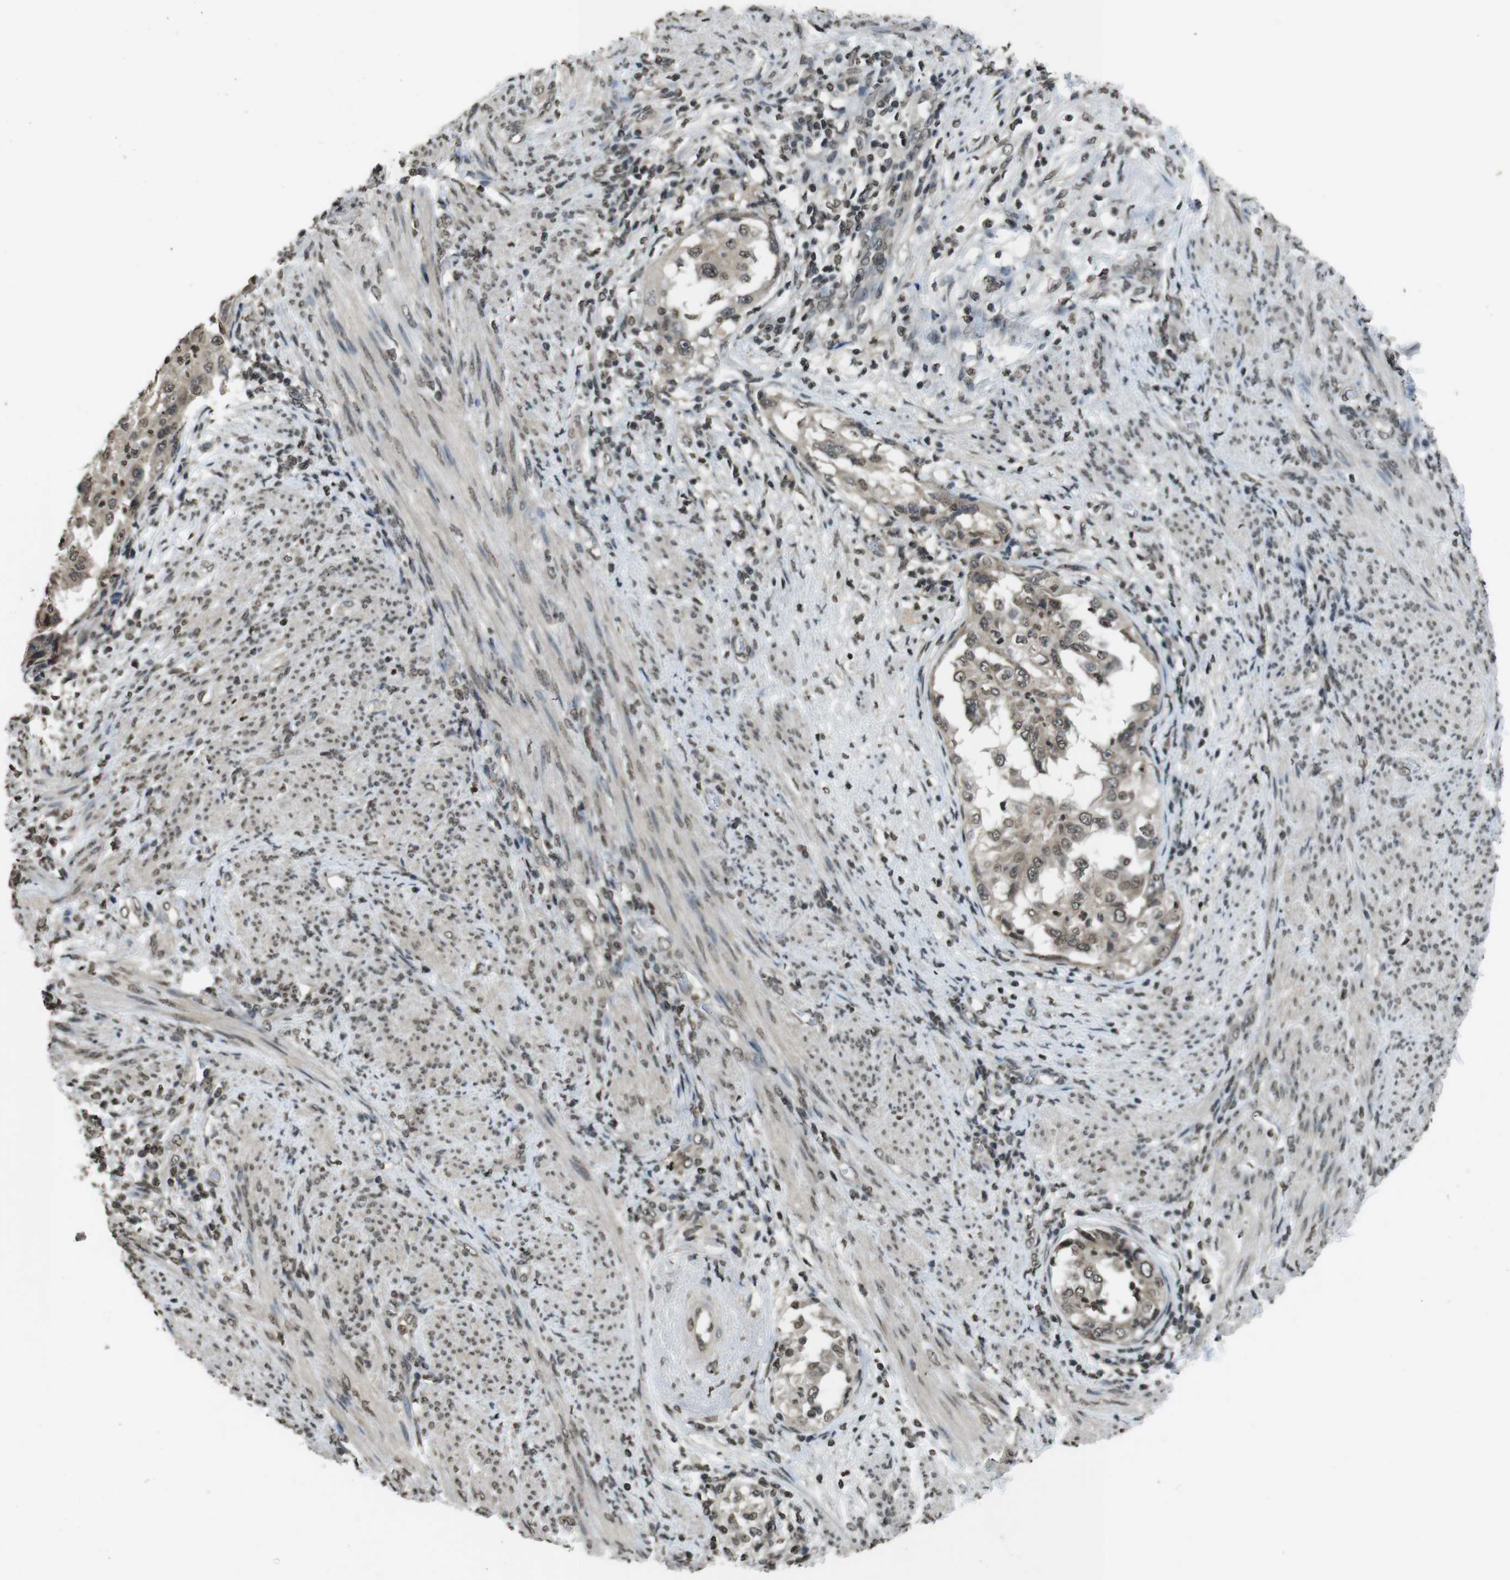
{"staining": {"intensity": "moderate", "quantity": ">75%", "location": "nuclear"}, "tissue": "endometrial cancer", "cell_type": "Tumor cells", "image_type": "cancer", "snomed": [{"axis": "morphology", "description": "Adenocarcinoma, NOS"}, {"axis": "topography", "description": "Endometrium"}], "caption": "Immunohistochemical staining of human endometrial cancer (adenocarcinoma) demonstrates medium levels of moderate nuclear positivity in about >75% of tumor cells.", "gene": "MAF", "patient": {"sex": "female", "age": 85}}